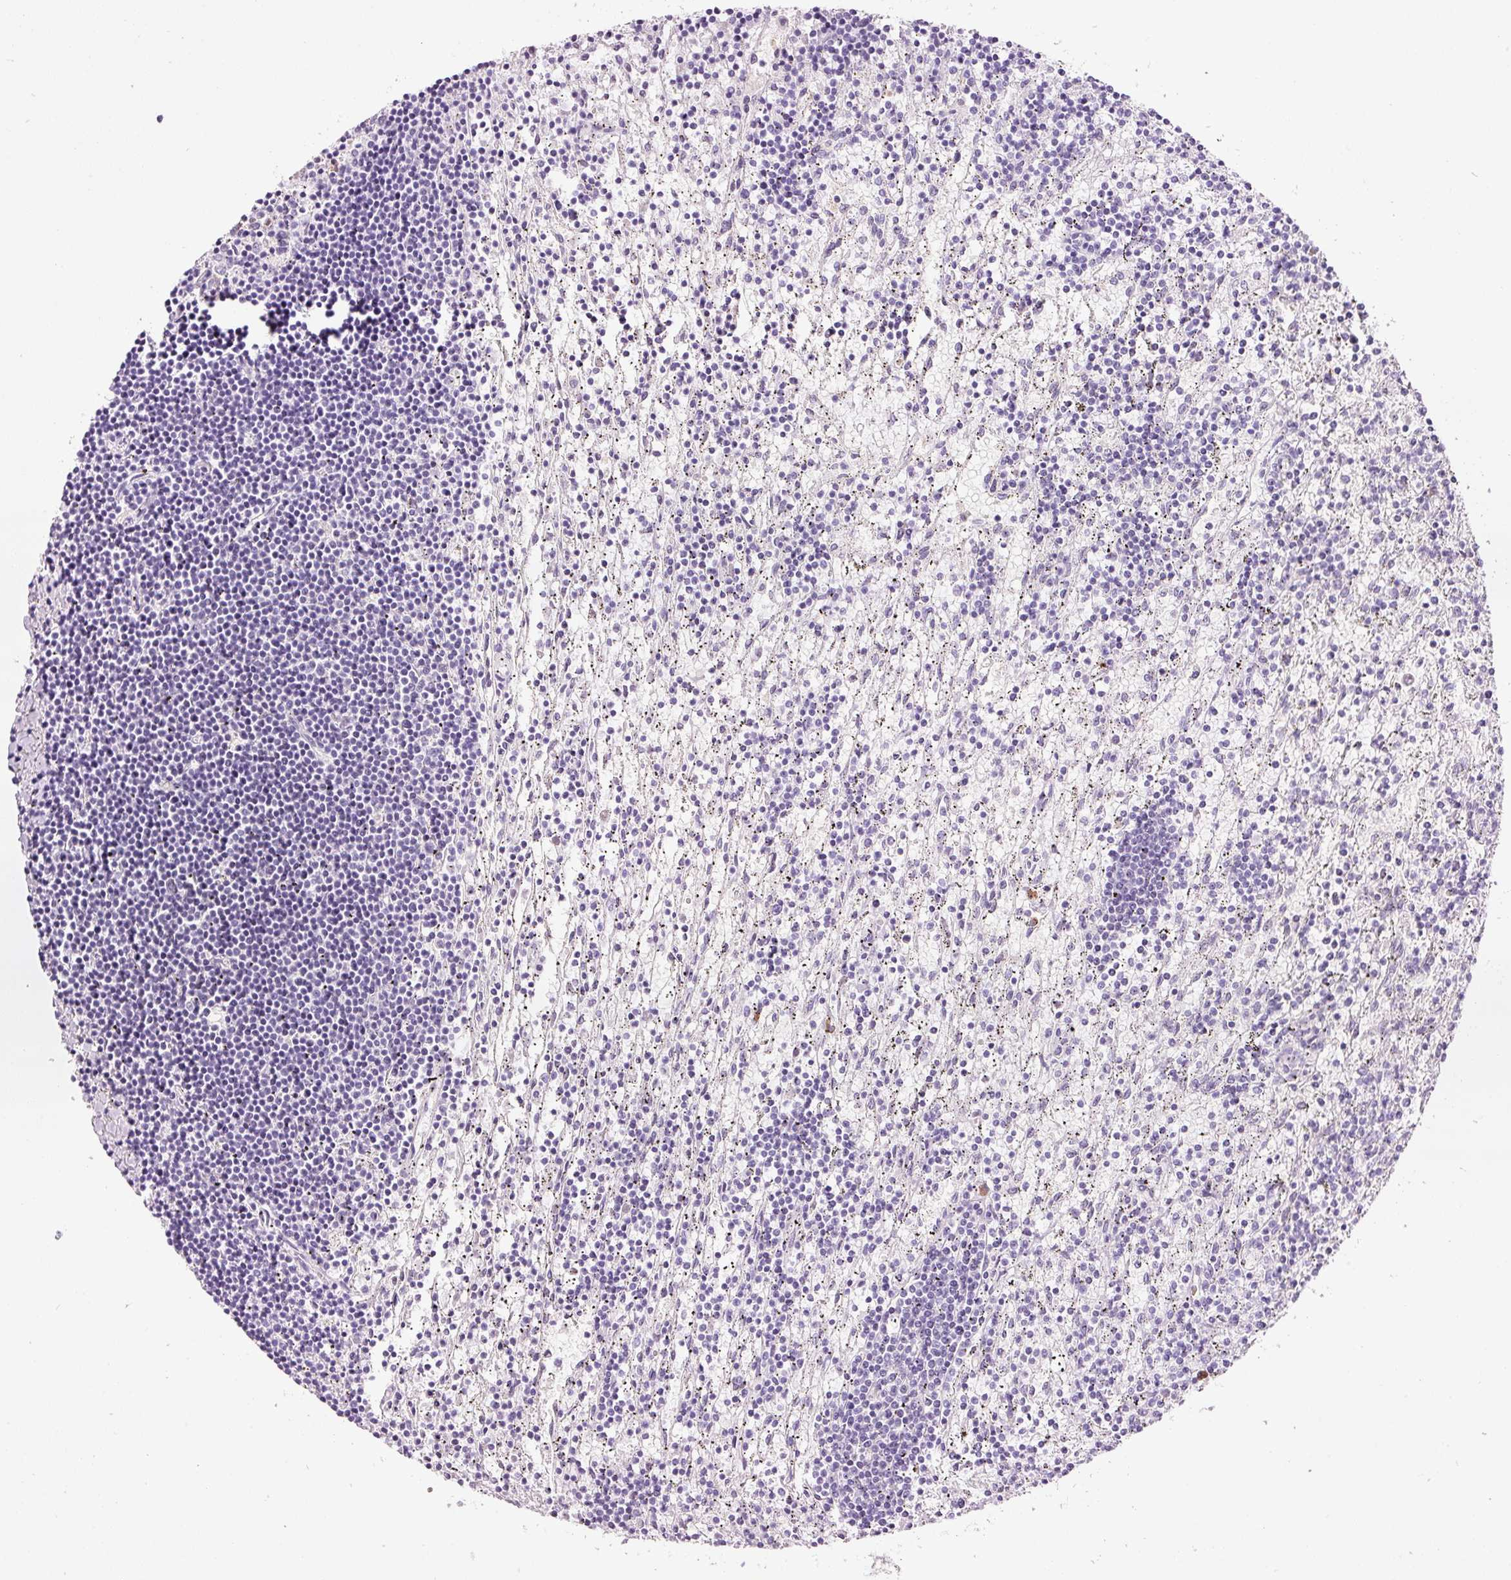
{"staining": {"intensity": "negative", "quantity": "none", "location": "none"}, "tissue": "lymphoma", "cell_type": "Tumor cells", "image_type": "cancer", "snomed": [{"axis": "morphology", "description": "Malignant lymphoma, non-Hodgkin's type, Low grade"}, {"axis": "topography", "description": "Spleen"}], "caption": "Tumor cells are negative for protein expression in human lymphoma.", "gene": "KLF1", "patient": {"sex": "male", "age": 76}}